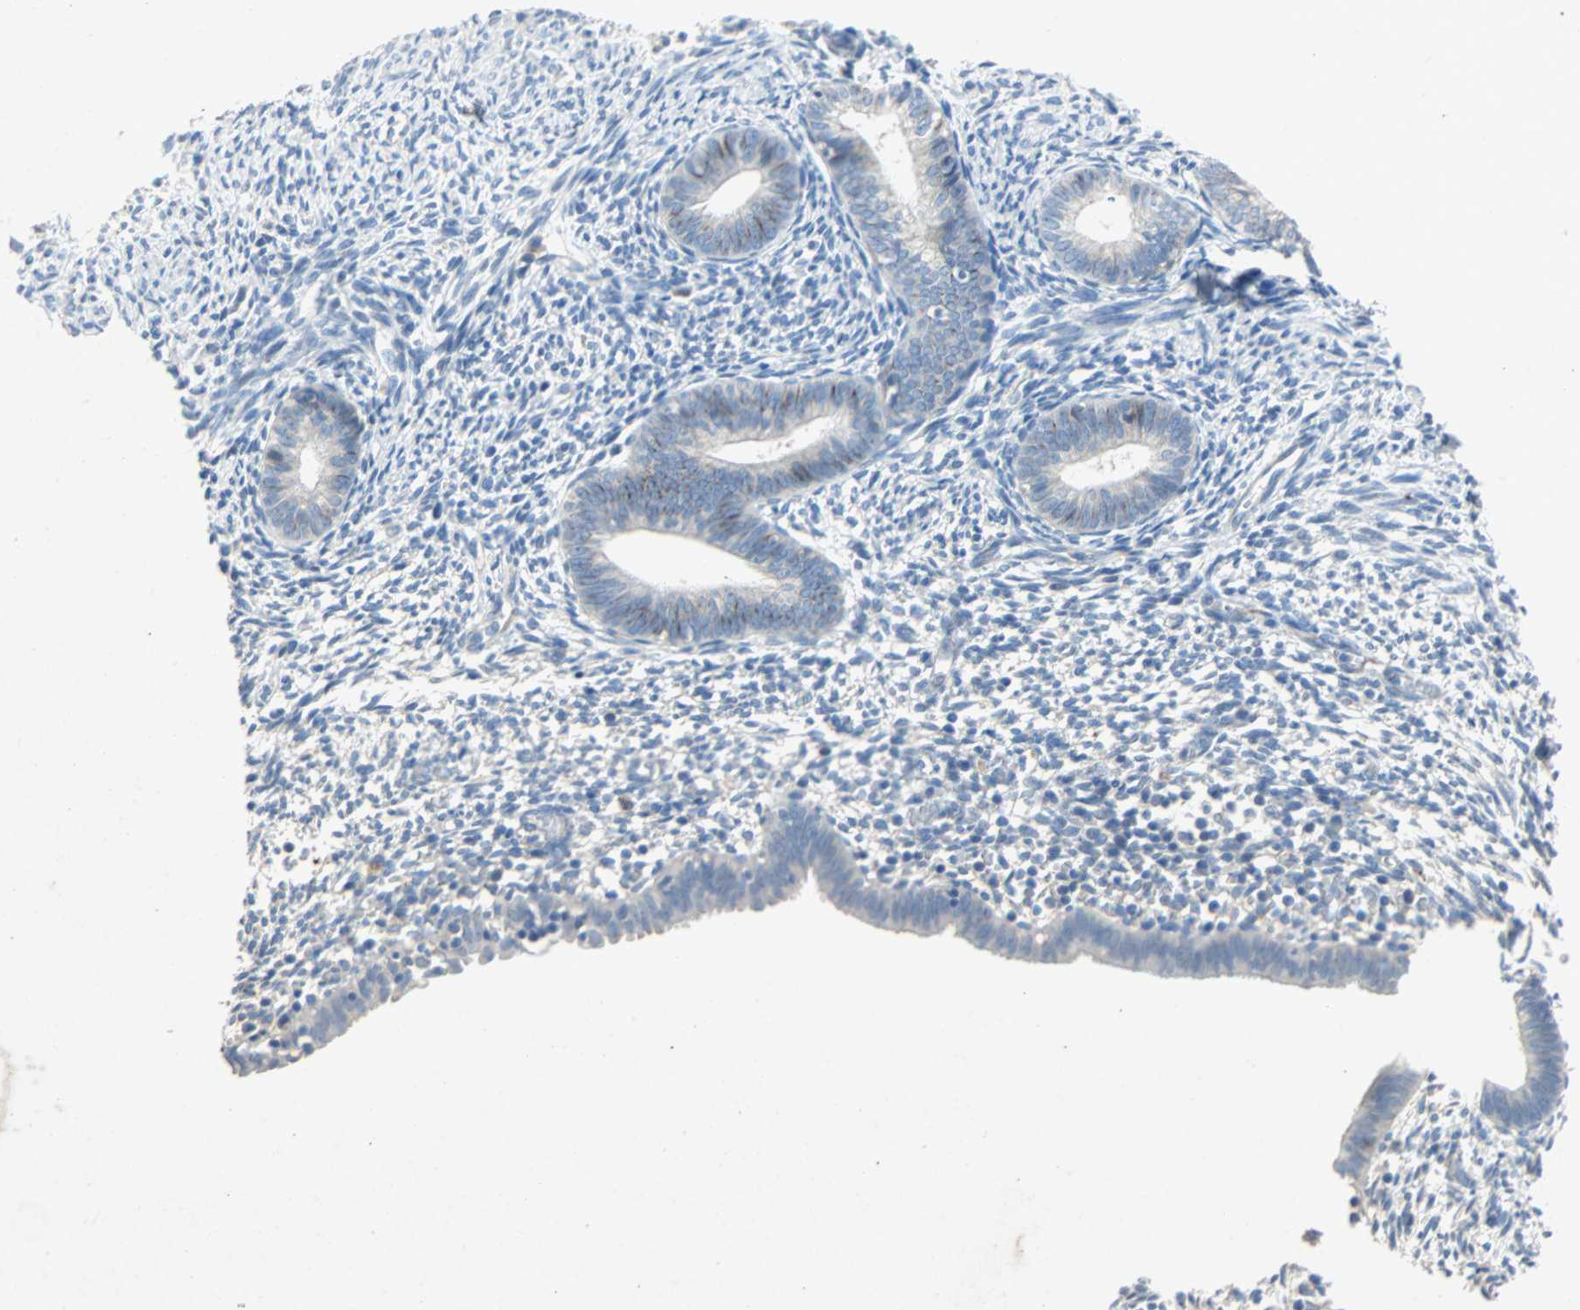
{"staining": {"intensity": "negative", "quantity": "none", "location": "none"}, "tissue": "endometrium", "cell_type": "Cells in endometrial stroma", "image_type": "normal", "snomed": [{"axis": "morphology", "description": "Normal tissue, NOS"}, {"axis": "morphology", "description": "Atrophy, NOS"}, {"axis": "topography", "description": "Uterus"}, {"axis": "topography", "description": "Endometrium"}], "caption": "This is a histopathology image of immunohistochemistry staining of unremarkable endometrium, which shows no staining in cells in endometrial stroma.", "gene": "PCDHB2", "patient": {"sex": "female", "age": 68}}